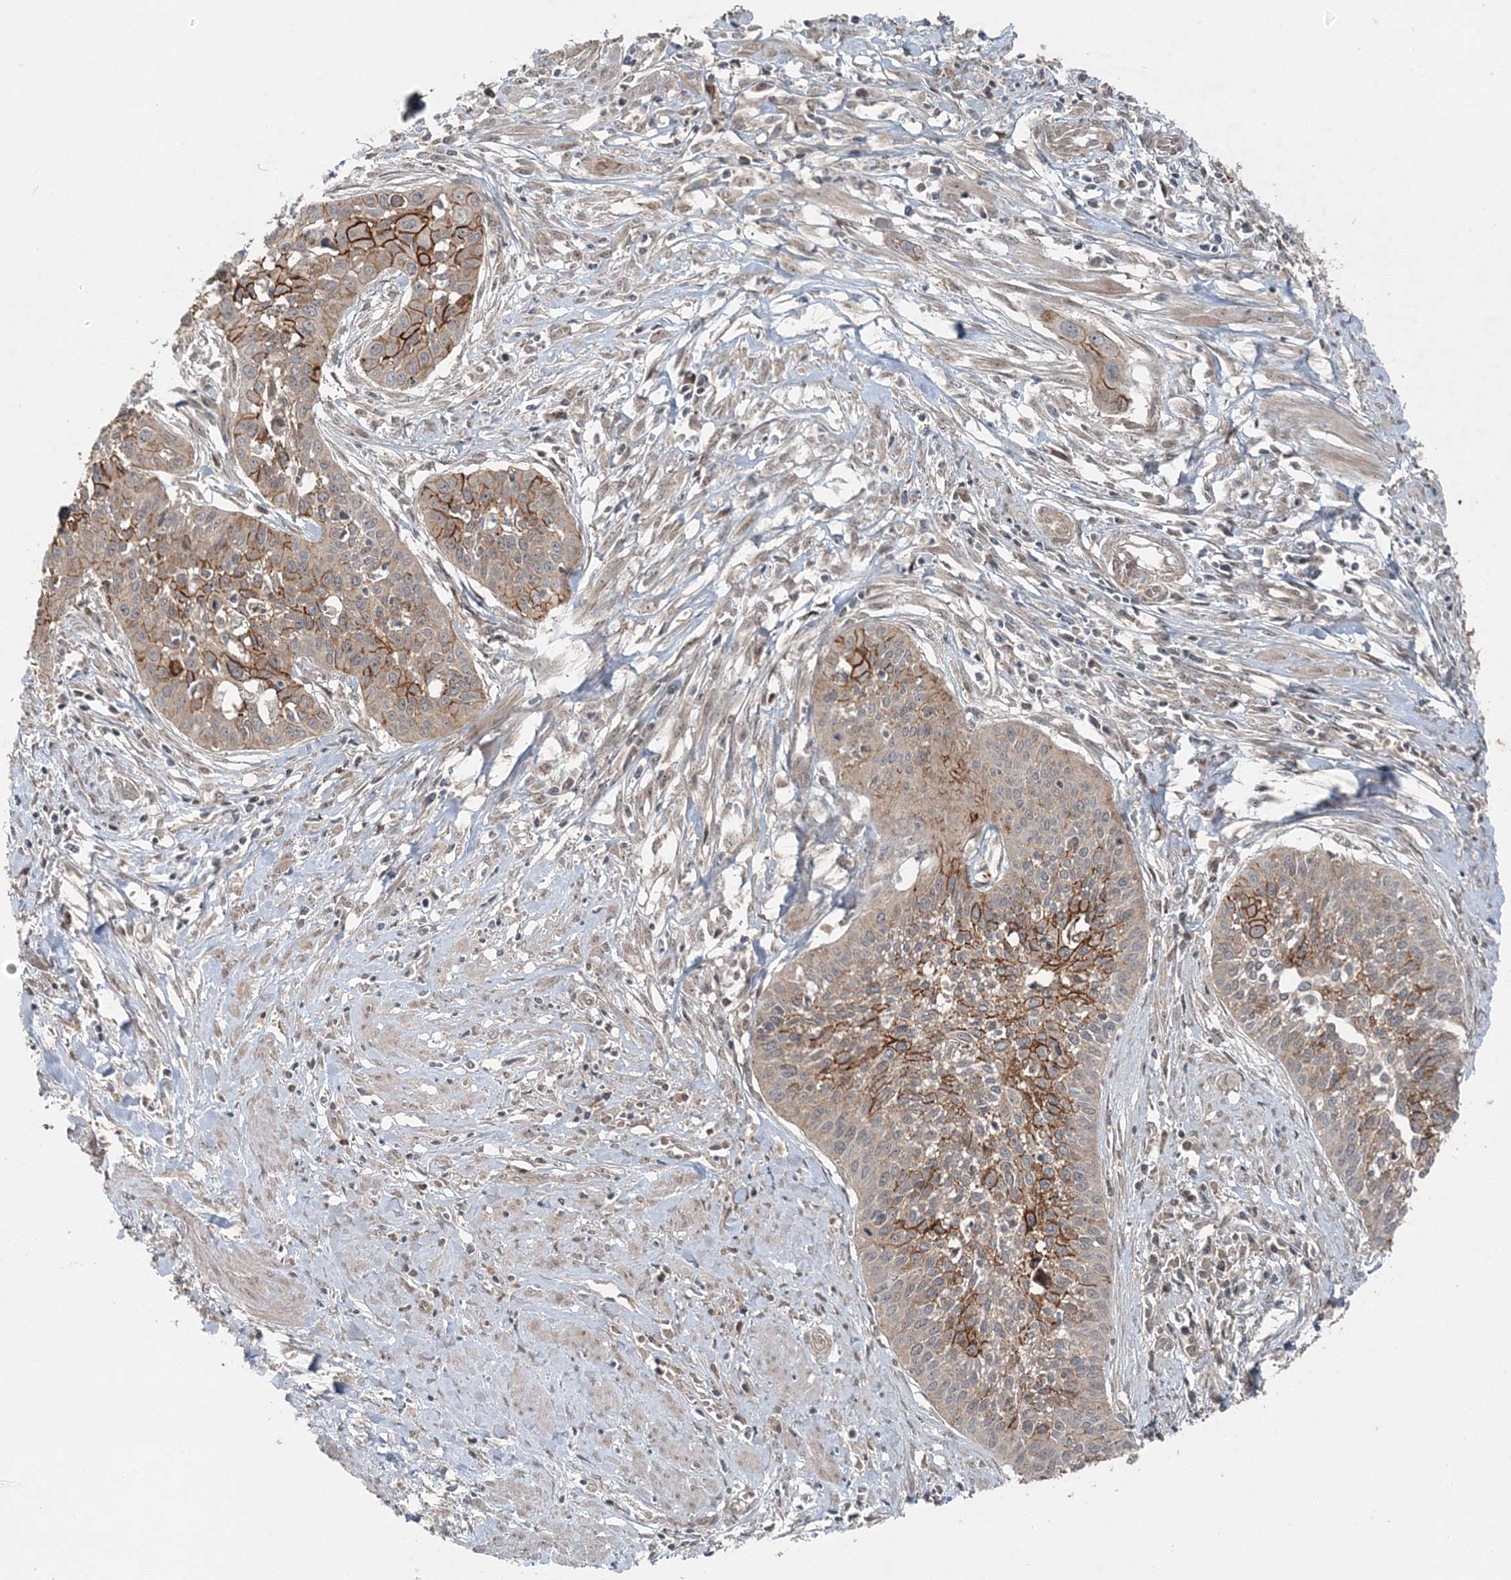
{"staining": {"intensity": "moderate", "quantity": "25%-75%", "location": "cytoplasmic/membranous"}, "tissue": "cervical cancer", "cell_type": "Tumor cells", "image_type": "cancer", "snomed": [{"axis": "morphology", "description": "Squamous cell carcinoma, NOS"}, {"axis": "topography", "description": "Cervix"}], "caption": "High-magnification brightfield microscopy of cervical cancer (squamous cell carcinoma) stained with DAB (3,3'-diaminobenzidine) (brown) and counterstained with hematoxylin (blue). tumor cells exhibit moderate cytoplasmic/membranous expression is present in about25%-75% of cells. (Brightfield microscopy of DAB IHC at high magnification).", "gene": "FBXL17", "patient": {"sex": "female", "age": 34}}